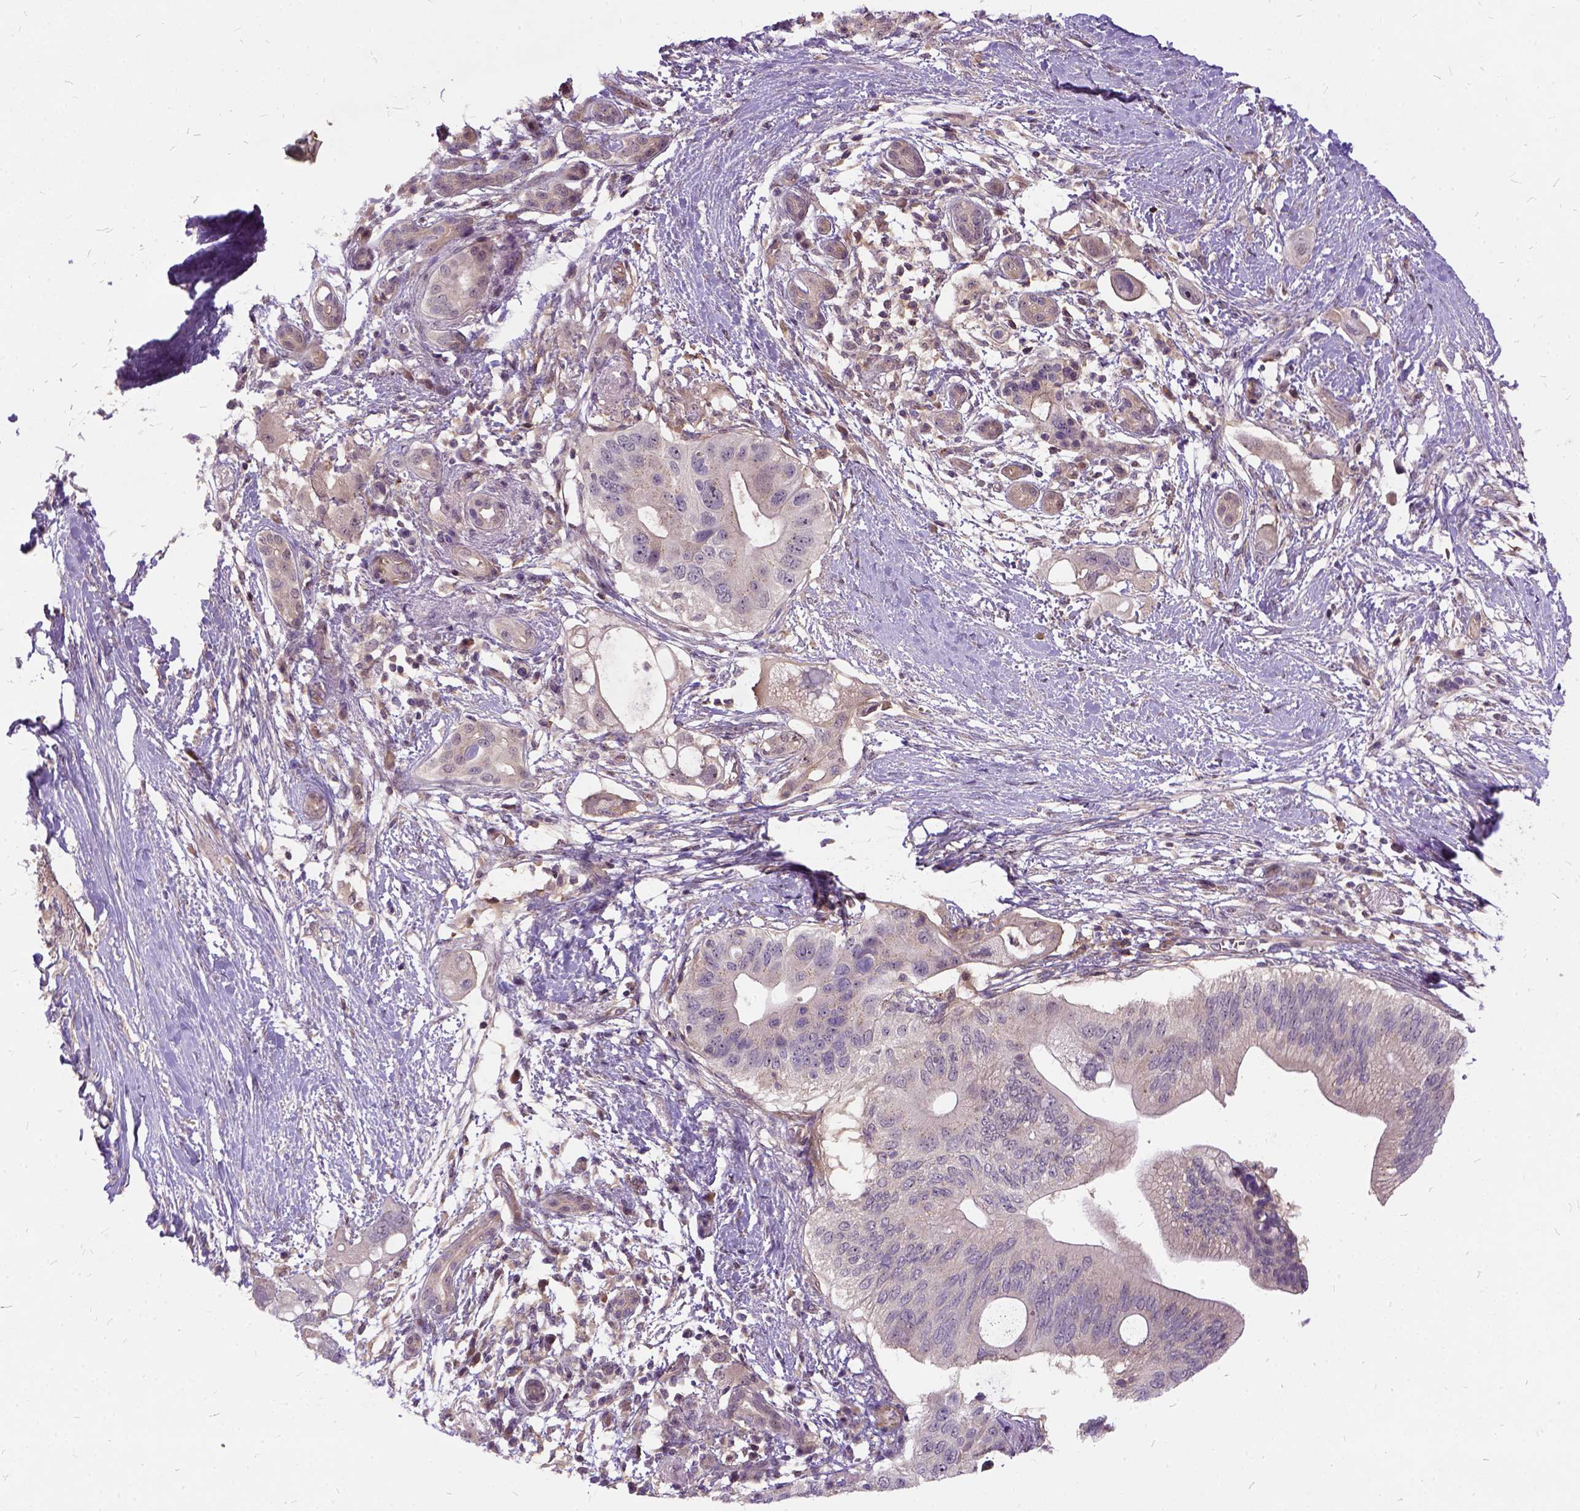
{"staining": {"intensity": "weak", "quantity": "<25%", "location": "cytoplasmic/membranous"}, "tissue": "pancreatic cancer", "cell_type": "Tumor cells", "image_type": "cancer", "snomed": [{"axis": "morphology", "description": "Adenocarcinoma, NOS"}, {"axis": "topography", "description": "Pancreas"}], "caption": "Immunohistochemical staining of pancreatic adenocarcinoma demonstrates no significant positivity in tumor cells. (DAB IHC with hematoxylin counter stain).", "gene": "ILRUN", "patient": {"sex": "female", "age": 72}}